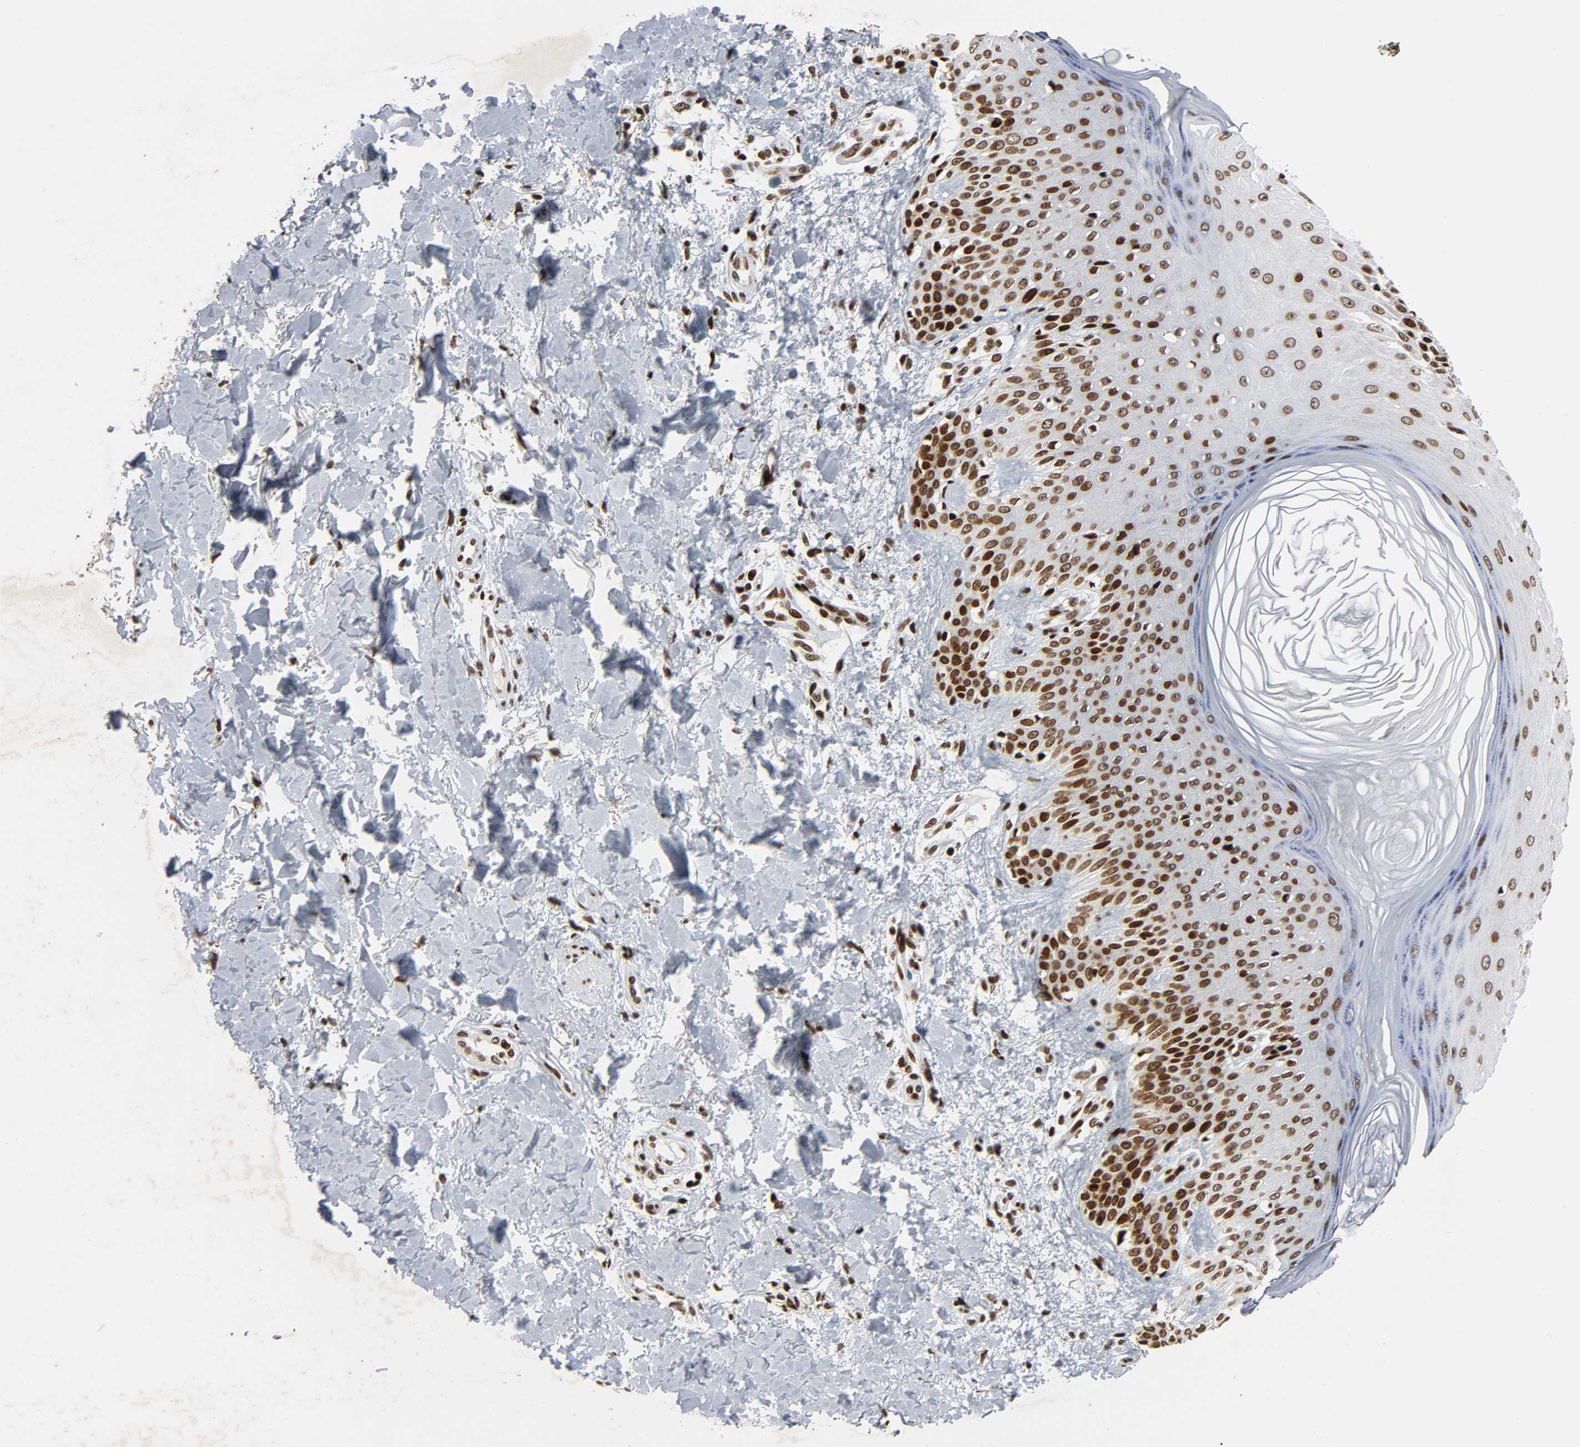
{"staining": {"intensity": "moderate", "quantity": ">75%", "location": "nuclear"}, "tissue": "skin cancer", "cell_type": "Tumor cells", "image_type": "cancer", "snomed": [{"axis": "morphology", "description": "Basal cell carcinoma"}, {"axis": "topography", "description": "Skin"}], "caption": "DAB (3,3'-diaminobenzidine) immunohistochemical staining of skin cancer (basal cell carcinoma) reveals moderate nuclear protein staining in about >75% of tumor cells. Using DAB (3,3'-diaminobenzidine) (brown) and hematoxylin (blue) stains, captured at high magnification using brightfield microscopy.", "gene": "RXRA", "patient": {"sex": "male", "age": 67}}